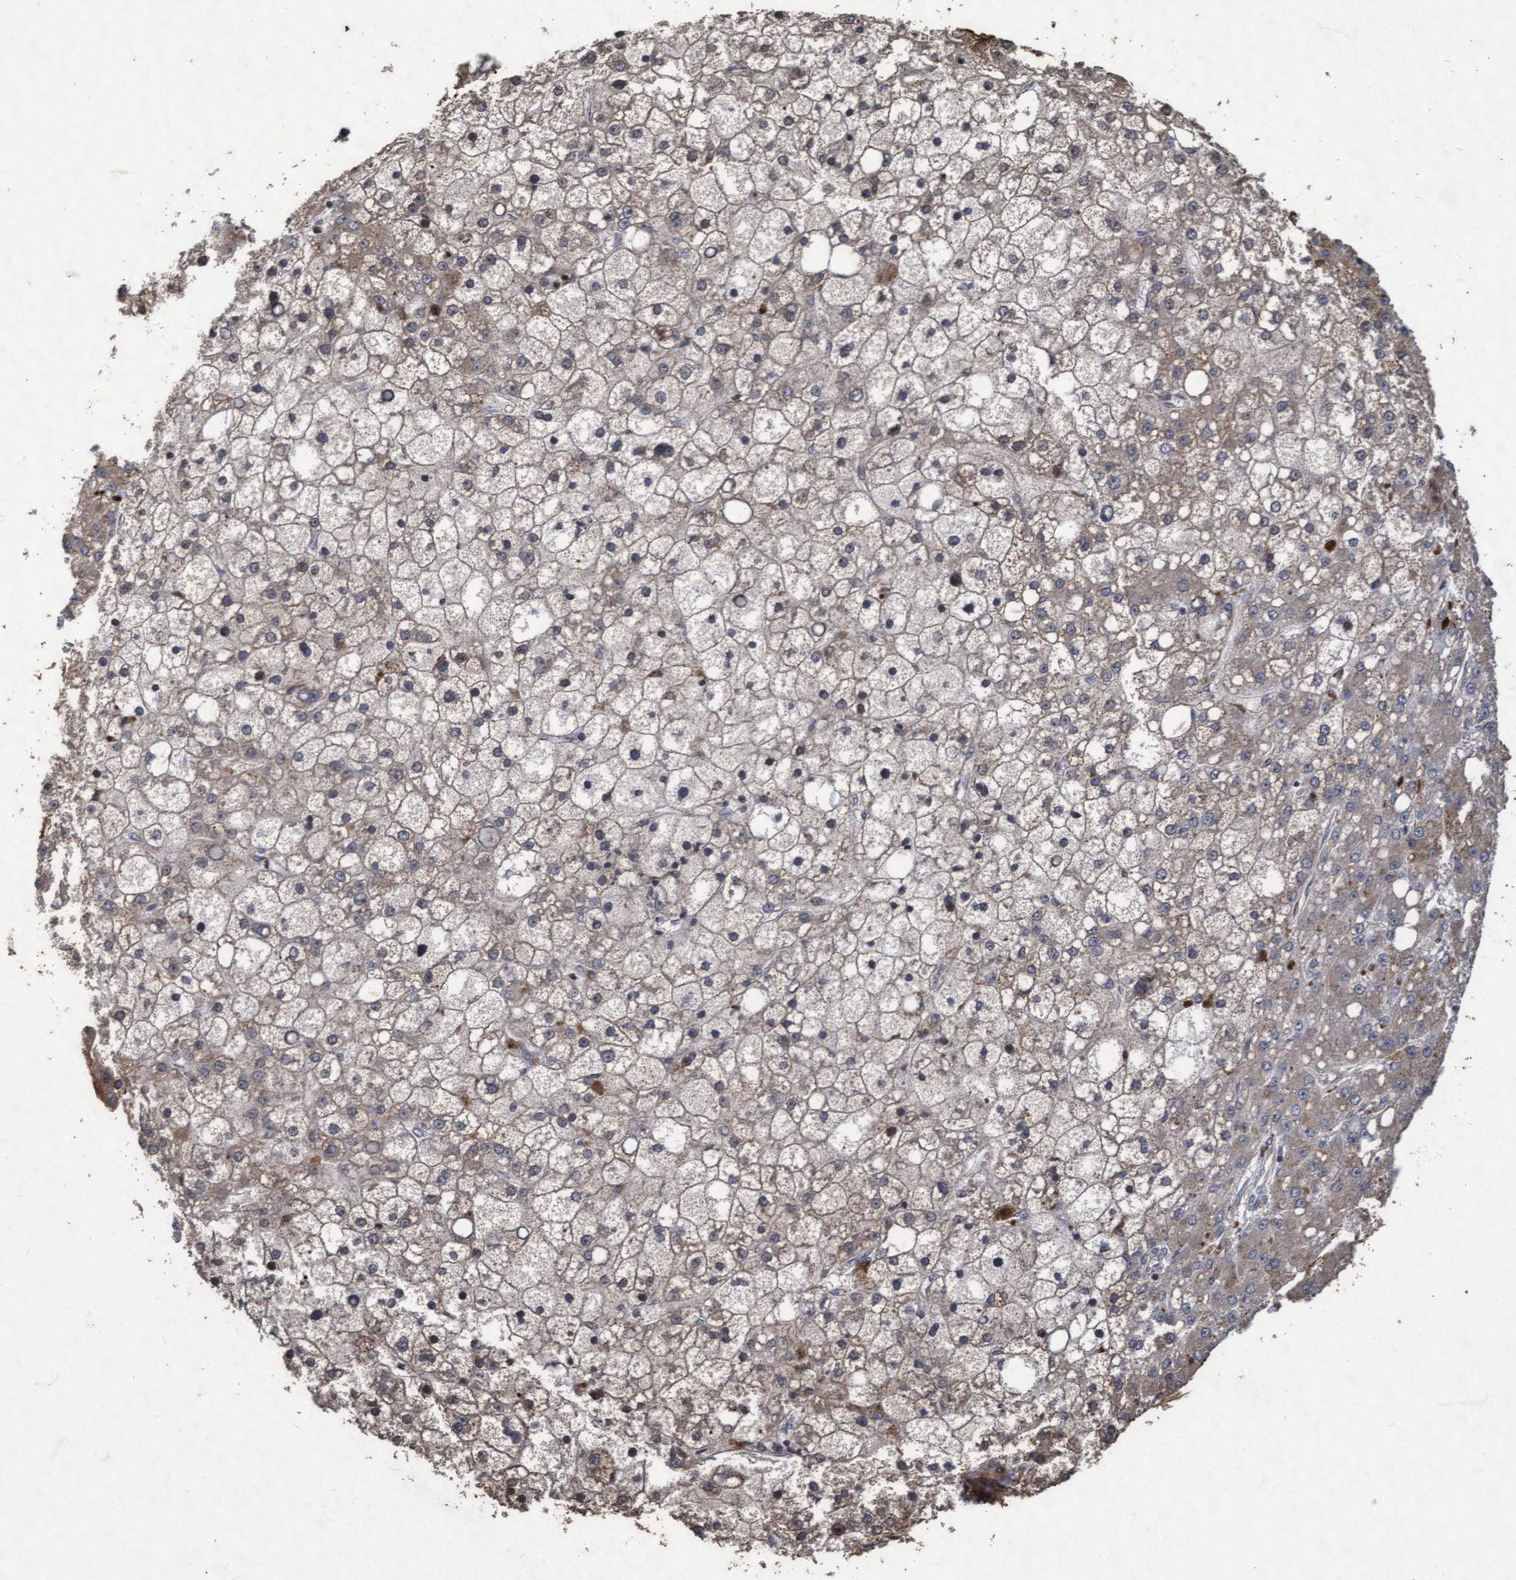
{"staining": {"intensity": "weak", "quantity": "25%-75%", "location": "cytoplasmic/membranous"}, "tissue": "liver cancer", "cell_type": "Tumor cells", "image_type": "cancer", "snomed": [{"axis": "morphology", "description": "Carcinoma, Hepatocellular, NOS"}, {"axis": "topography", "description": "Liver"}], "caption": "High-magnification brightfield microscopy of liver cancer (hepatocellular carcinoma) stained with DAB (brown) and counterstained with hematoxylin (blue). tumor cells exhibit weak cytoplasmic/membranous expression is seen in about25%-75% of cells.", "gene": "KCNC2", "patient": {"sex": "male", "age": 67}}